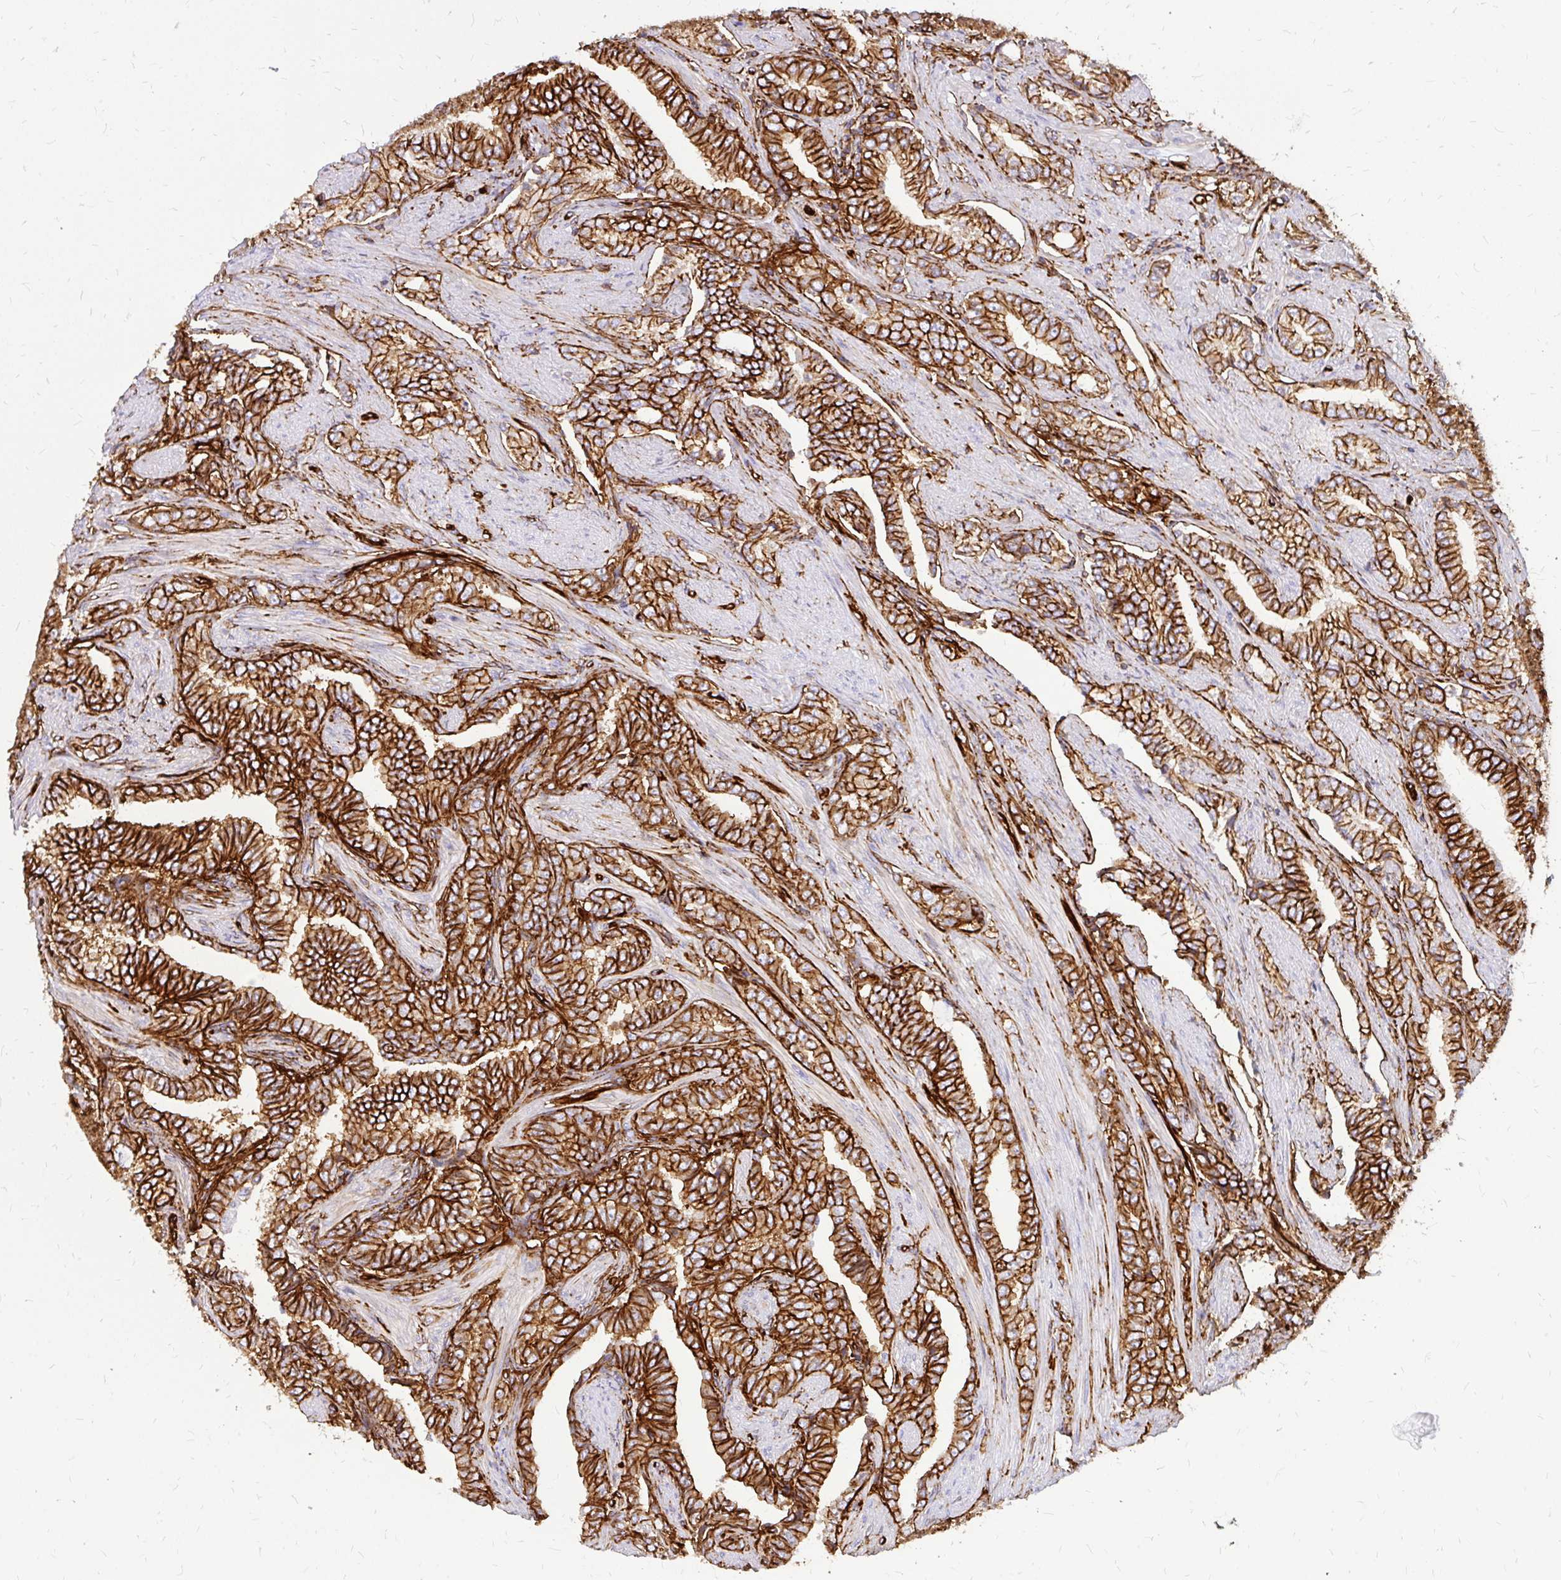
{"staining": {"intensity": "strong", "quantity": ">75%", "location": "cytoplasmic/membranous"}, "tissue": "prostate cancer", "cell_type": "Tumor cells", "image_type": "cancer", "snomed": [{"axis": "morphology", "description": "Adenocarcinoma, High grade"}, {"axis": "topography", "description": "Prostate"}], "caption": "Immunohistochemistry histopathology image of adenocarcinoma (high-grade) (prostate) stained for a protein (brown), which reveals high levels of strong cytoplasmic/membranous expression in approximately >75% of tumor cells.", "gene": "MAP1LC3B", "patient": {"sex": "male", "age": 72}}